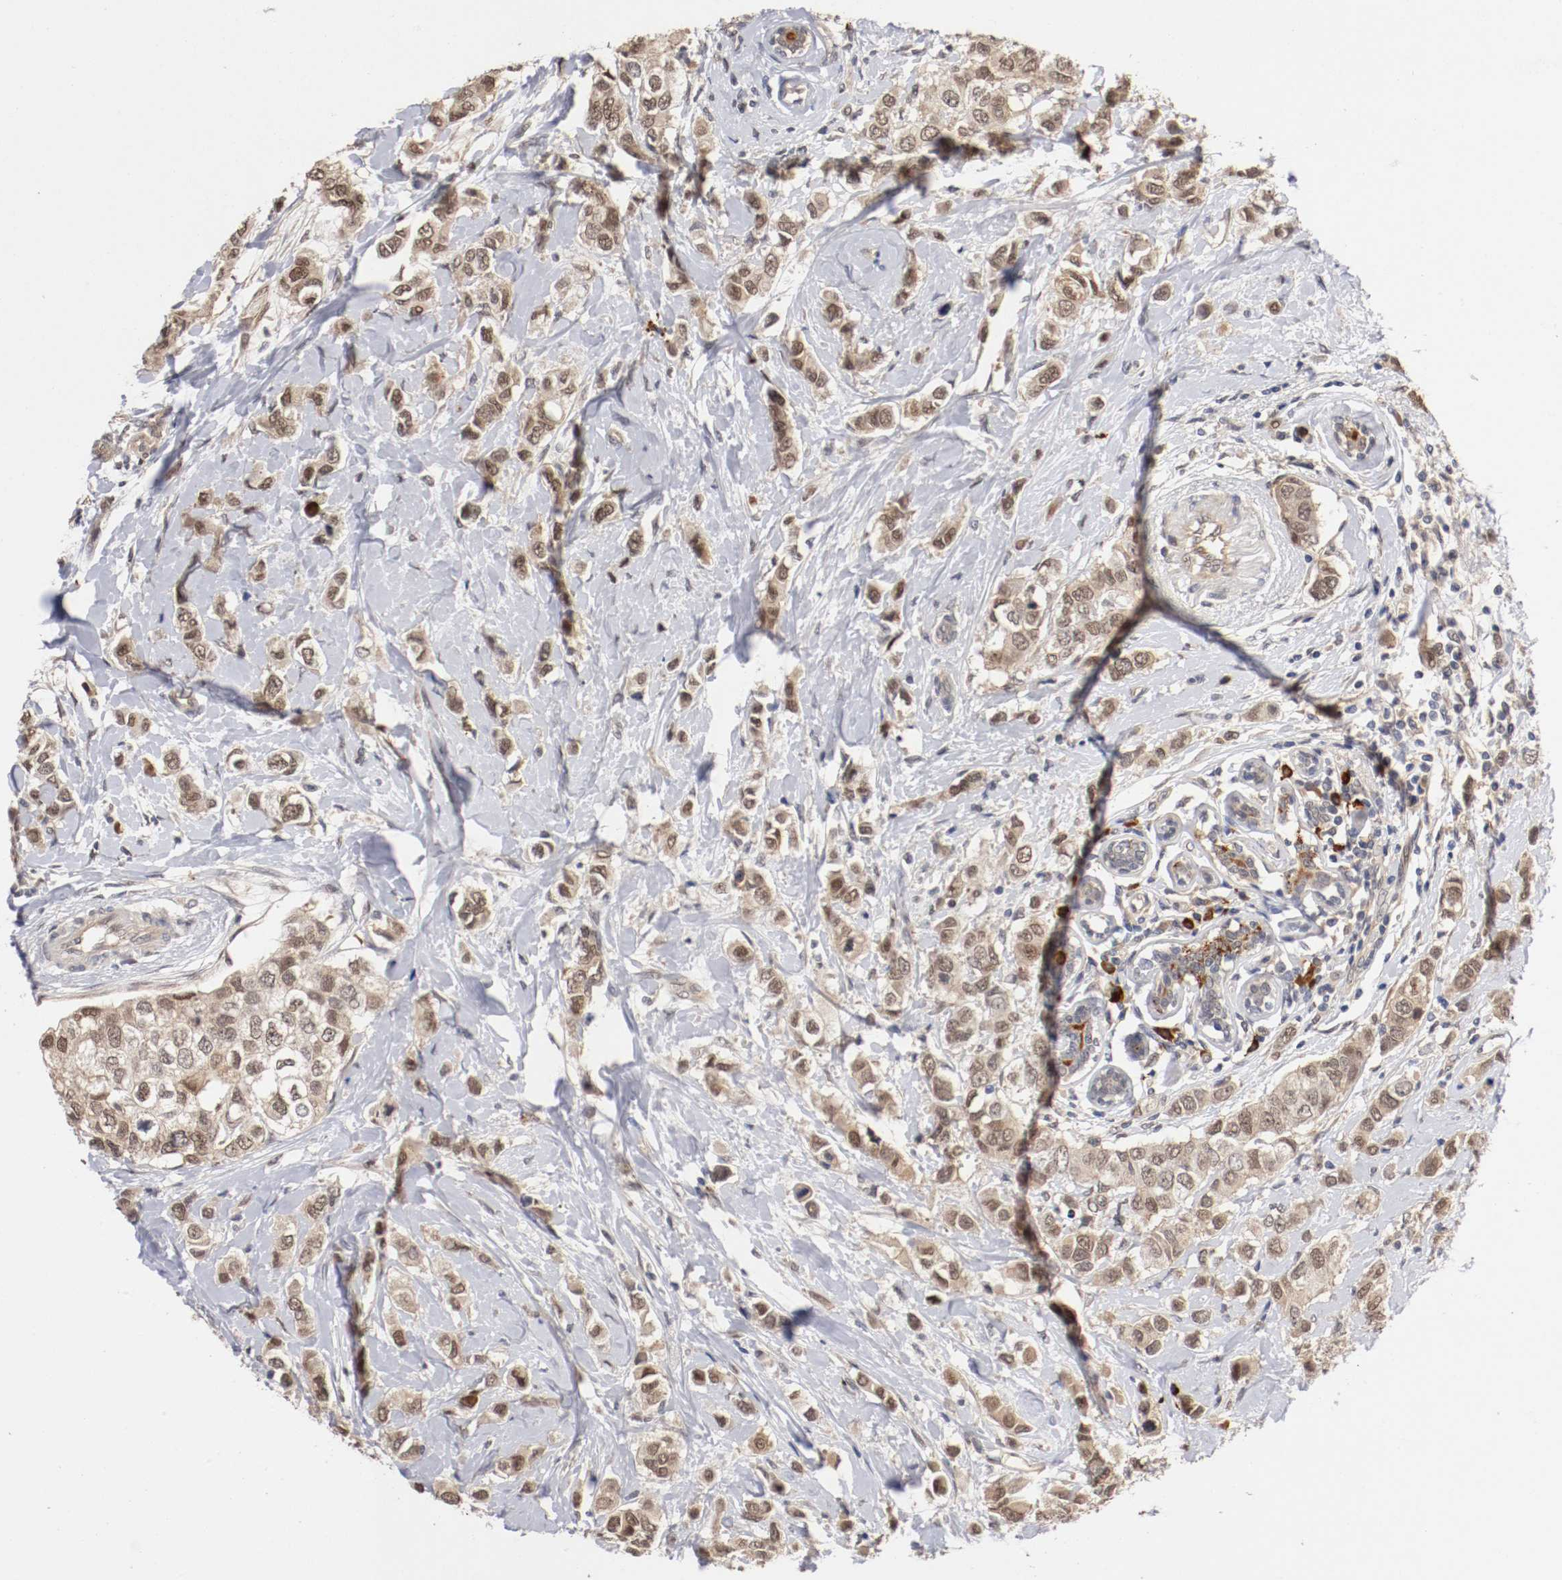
{"staining": {"intensity": "weak", "quantity": ">75%", "location": "cytoplasmic/membranous,nuclear"}, "tissue": "breast cancer", "cell_type": "Tumor cells", "image_type": "cancer", "snomed": [{"axis": "morphology", "description": "Duct carcinoma"}, {"axis": "topography", "description": "Breast"}], "caption": "Immunohistochemical staining of human breast cancer shows low levels of weak cytoplasmic/membranous and nuclear protein expression in approximately >75% of tumor cells.", "gene": "DNMT3B", "patient": {"sex": "female", "age": 50}}